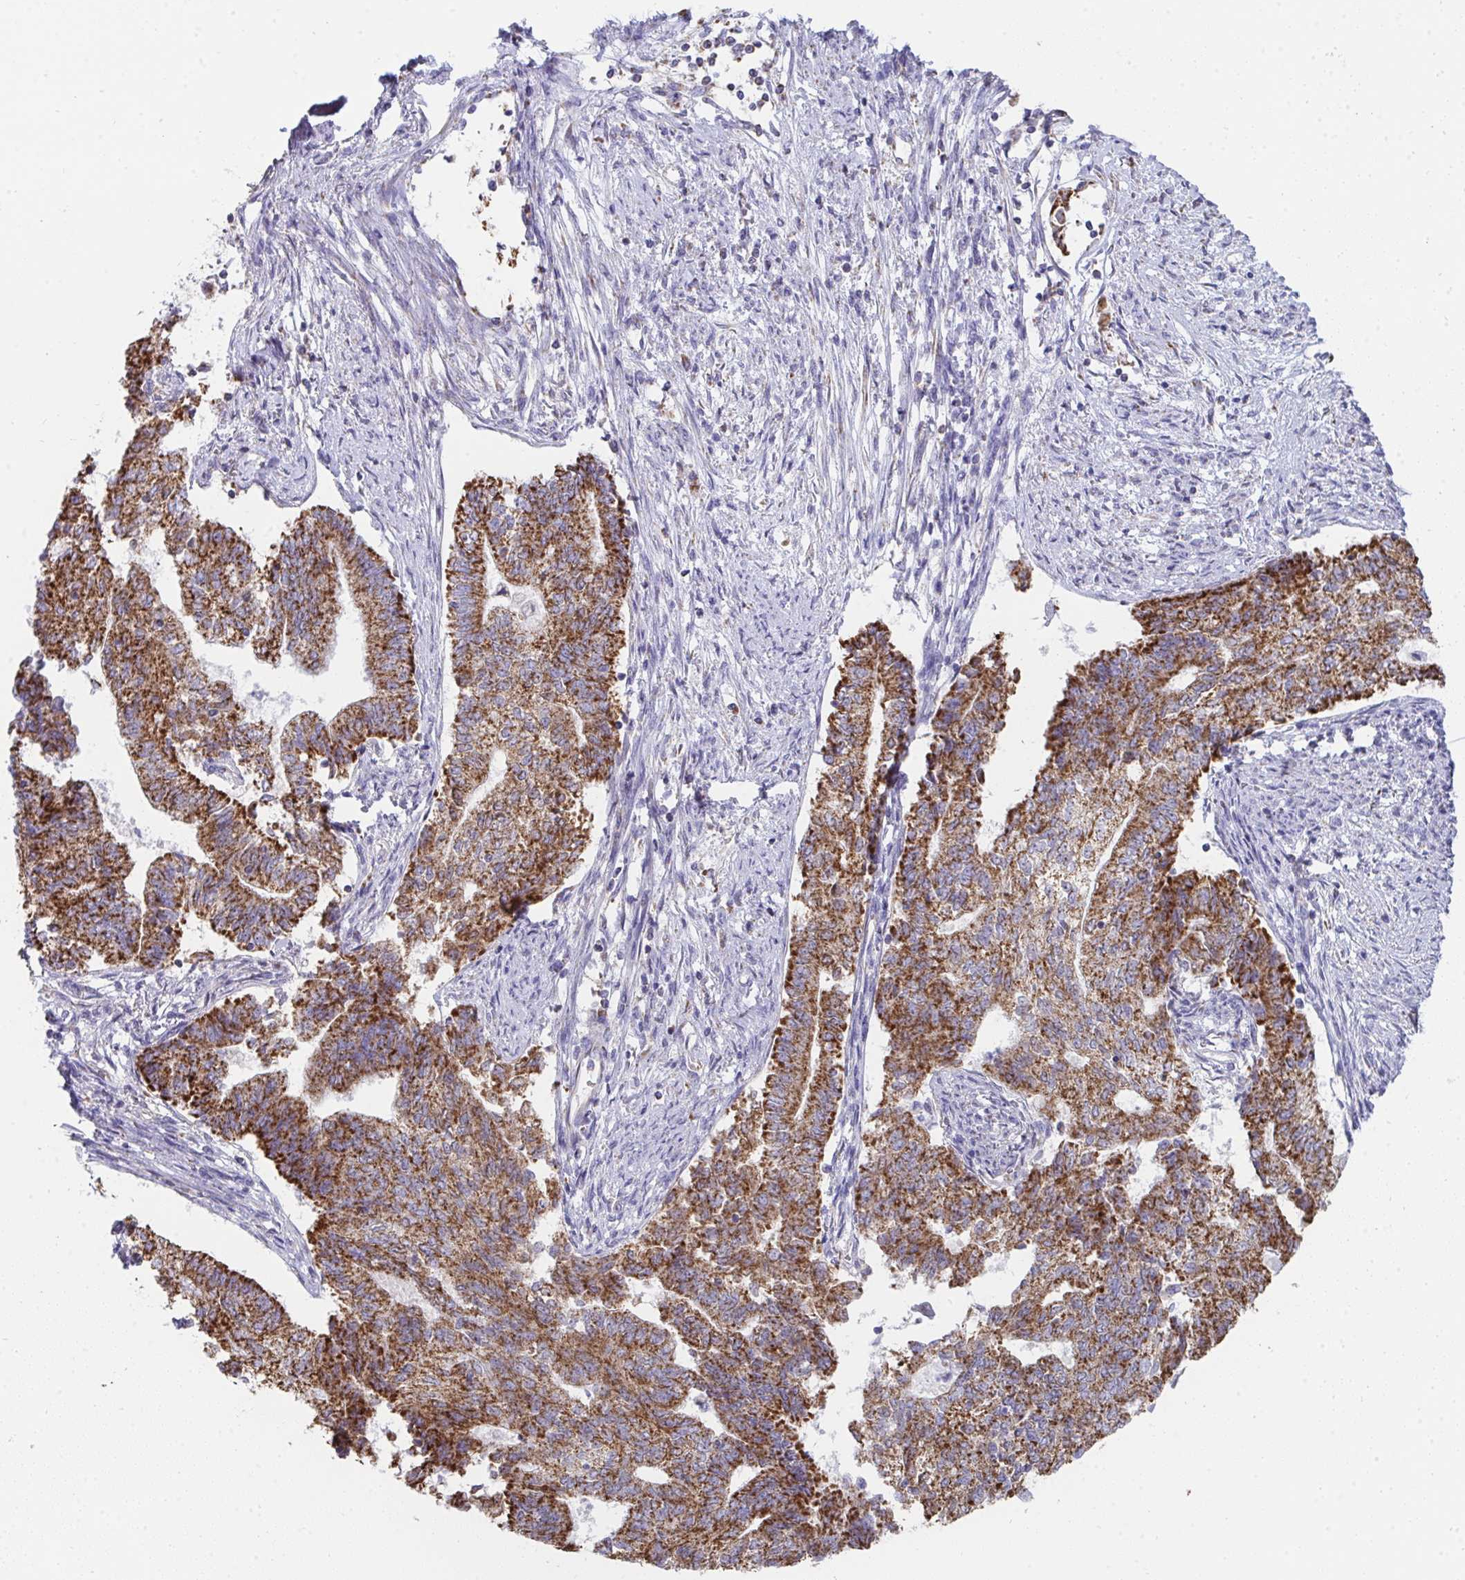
{"staining": {"intensity": "strong", "quantity": ">75%", "location": "cytoplasmic/membranous"}, "tissue": "endometrial cancer", "cell_type": "Tumor cells", "image_type": "cancer", "snomed": [{"axis": "morphology", "description": "Adenocarcinoma, NOS"}, {"axis": "topography", "description": "Endometrium"}], "caption": "Endometrial adenocarcinoma tissue exhibits strong cytoplasmic/membranous staining in about >75% of tumor cells The protein of interest is stained brown, and the nuclei are stained in blue (DAB (3,3'-diaminobenzidine) IHC with brightfield microscopy, high magnification).", "gene": "AIFM1", "patient": {"sex": "female", "age": 65}}